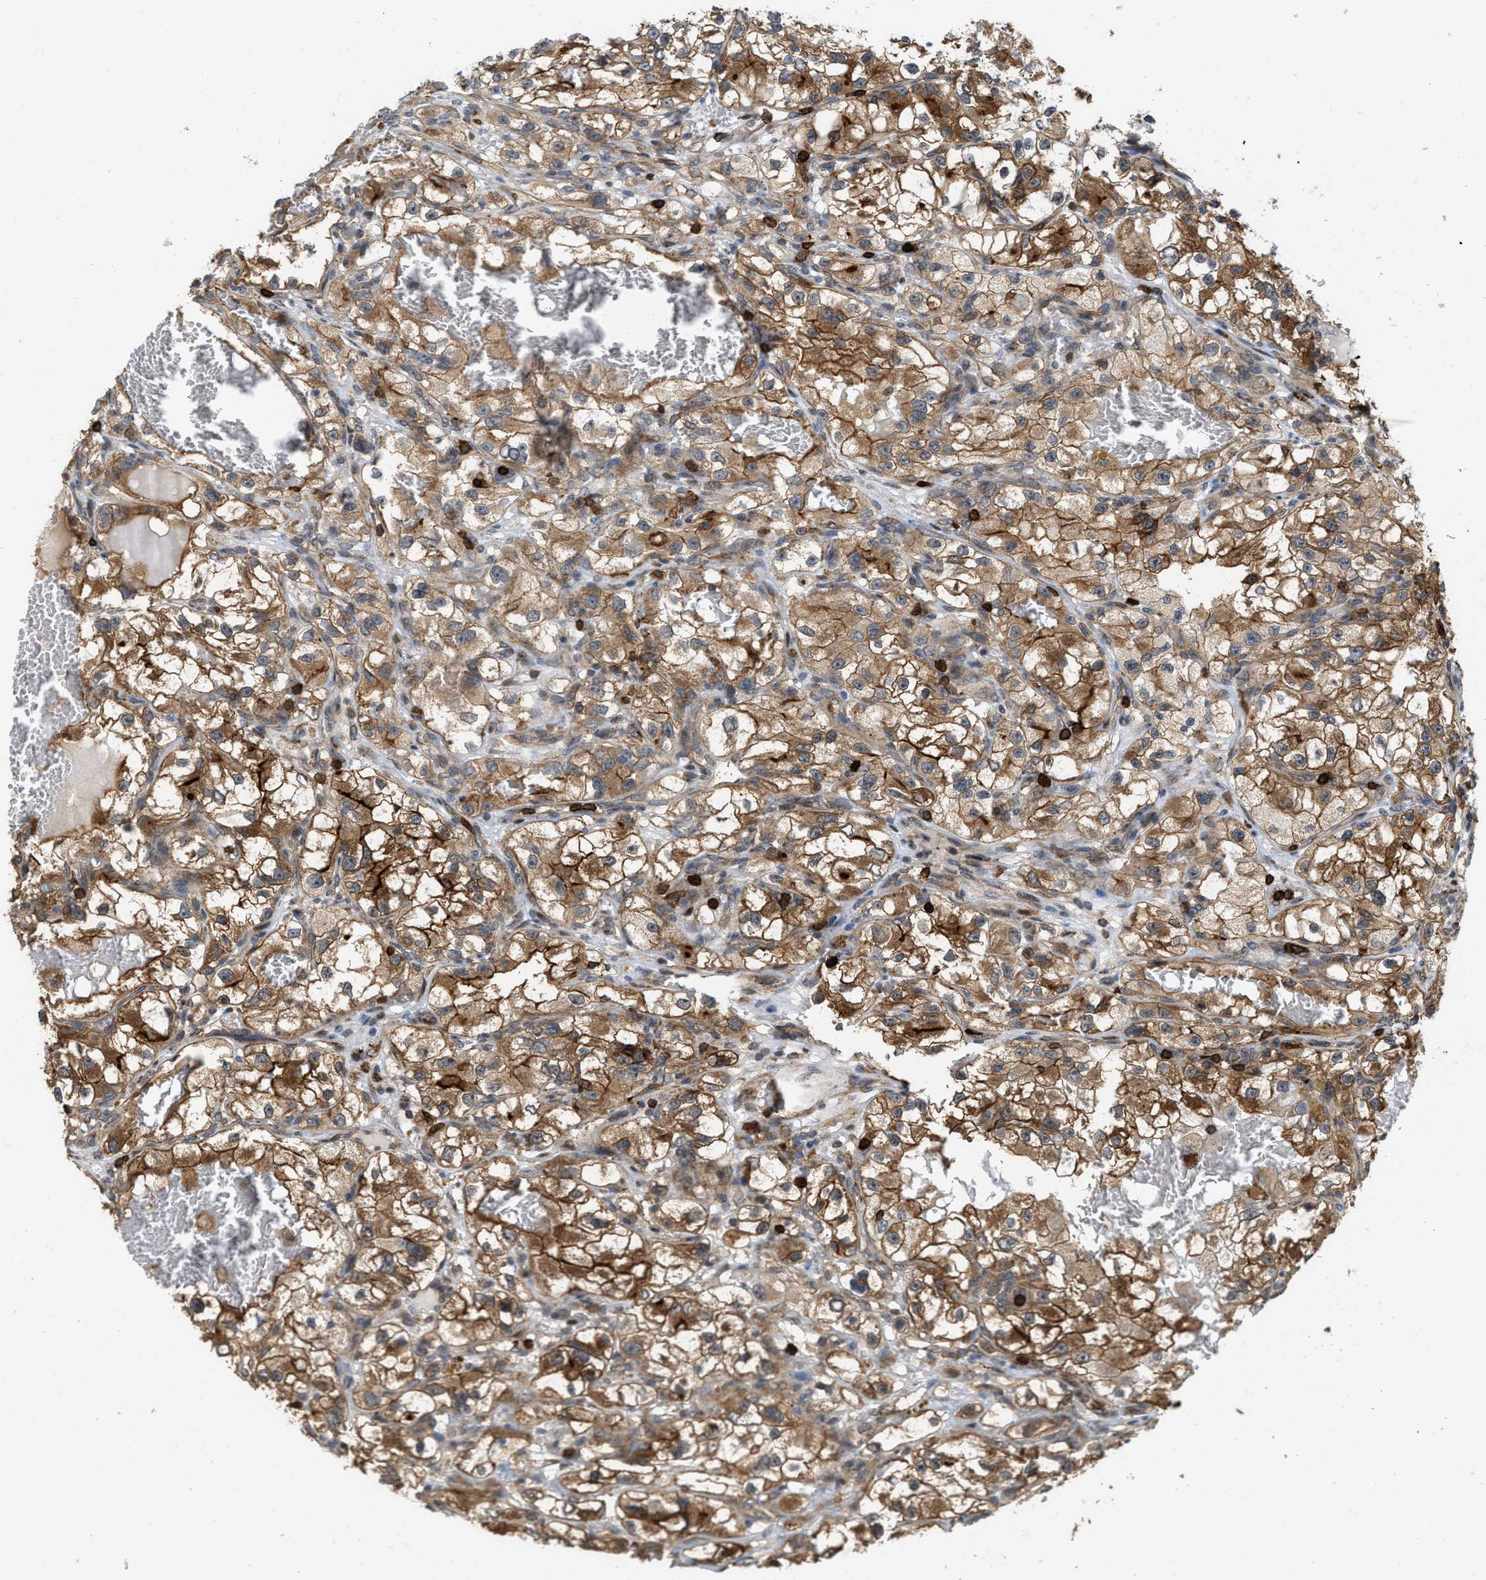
{"staining": {"intensity": "moderate", "quantity": ">75%", "location": "cytoplasmic/membranous"}, "tissue": "renal cancer", "cell_type": "Tumor cells", "image_type": "cancer", "snomed": [{"axis": "morphology", "description": "Adenocarcinoma, NOS"}, {"axis": "topography", "description": "Kidney"}], "caption": "DAB immunohistochemical staining of renal cancer reveals moderate cytoplasmic/membranous protein positivity in approximately >75% of tumor cells.", "gene": "IQCE", "patient": {"sex": "female", "age": 57}}